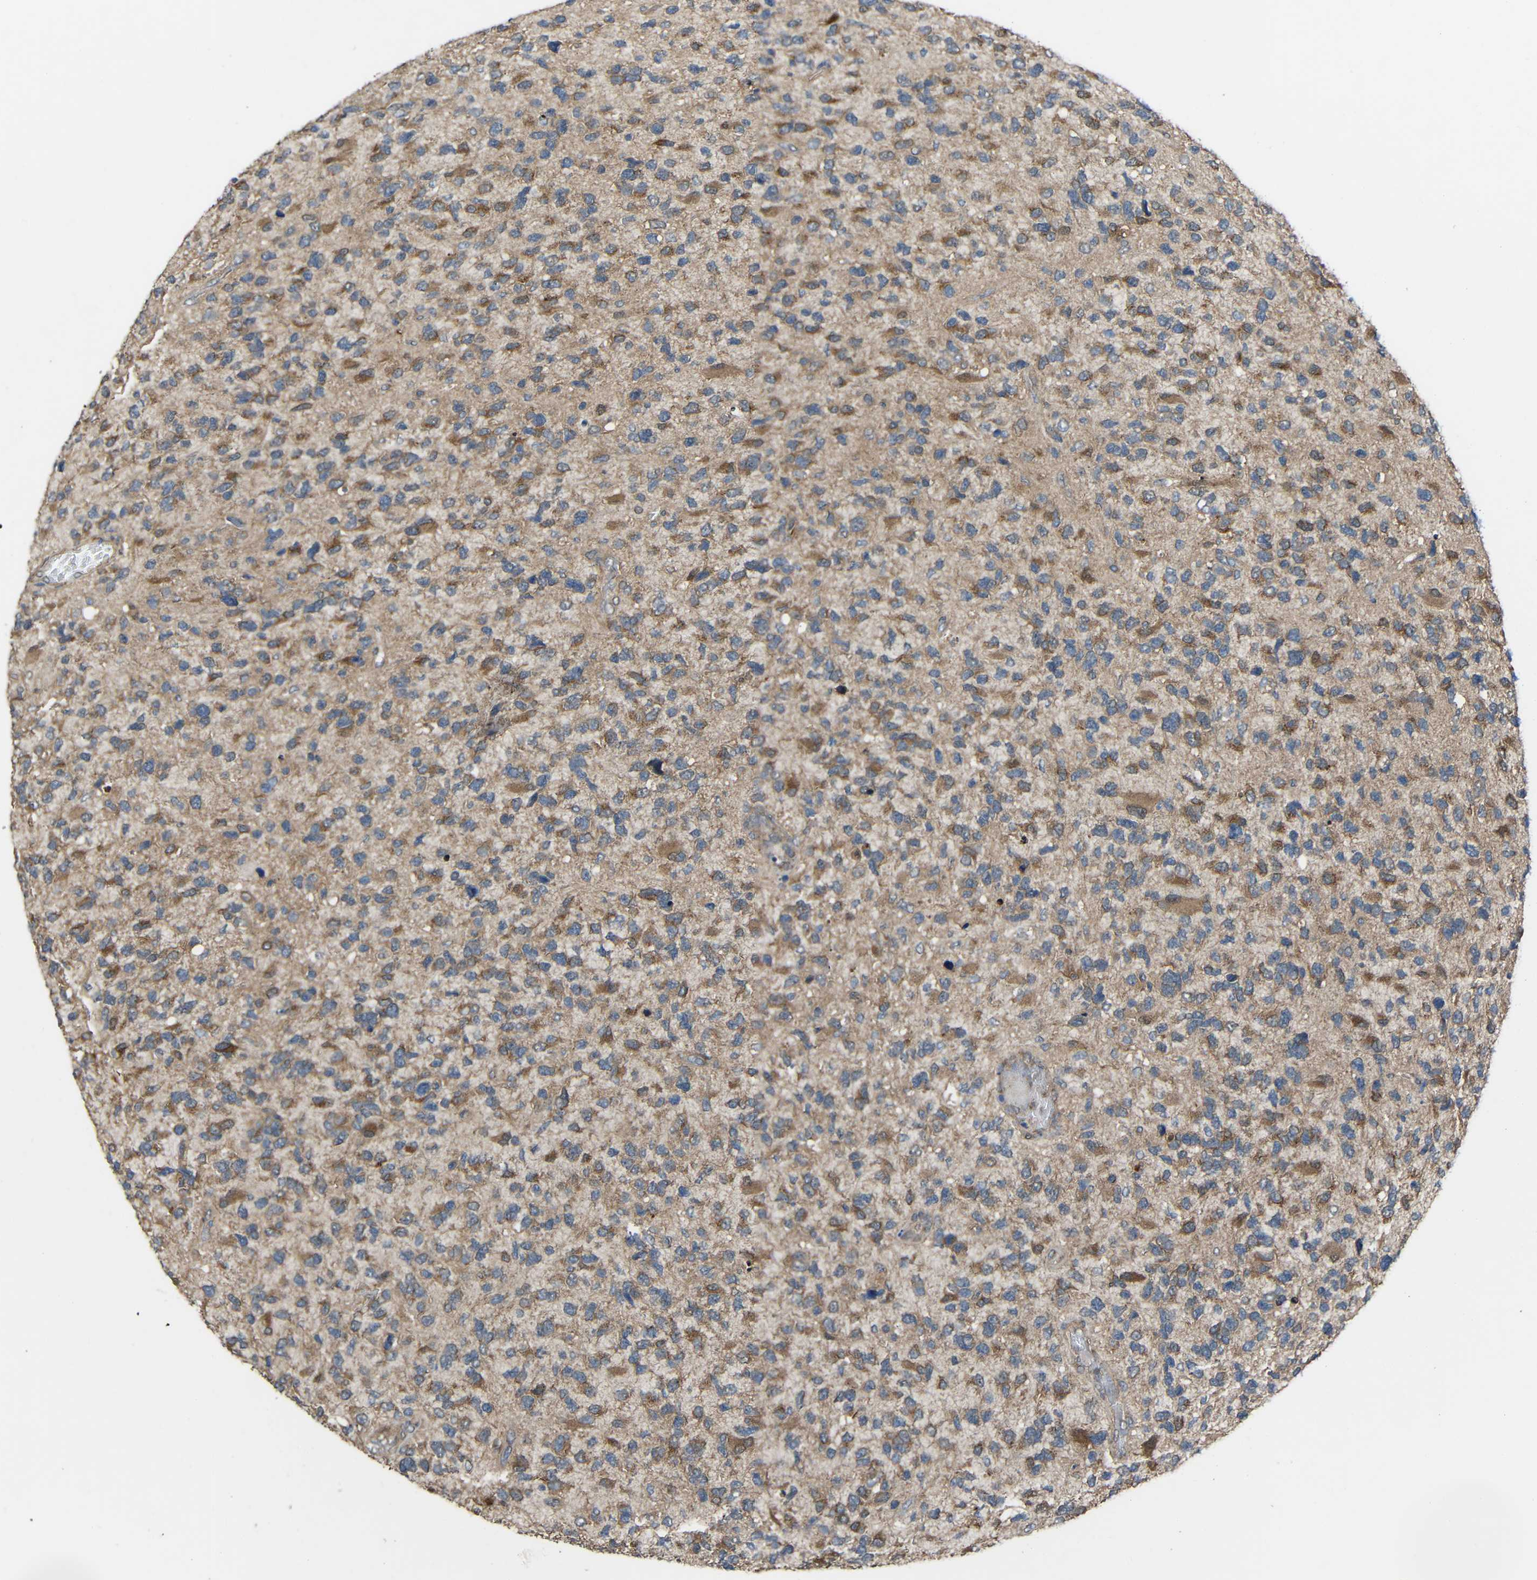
{"staining": {"intensity": "moderate", "quantity": "25%-75%", "location": "cytoplasmic/membranous"}, "tissue": "glioma", "cell_type": "Tumor cells", "image_type": "cancer", "snomed": [{"axis": "morphology", "description": "Glioma, malignant, High grade"}, {"axis": "topography", "description": "Brain"}], "caption": "Brown immunohistochemical staining in glioma demonstrates moderate cytoplasmic/membranous expression in approximately 25%-75% of tumor cells.", "gene": "CHST9", "patient": {"sex": "female", "age": 58}}